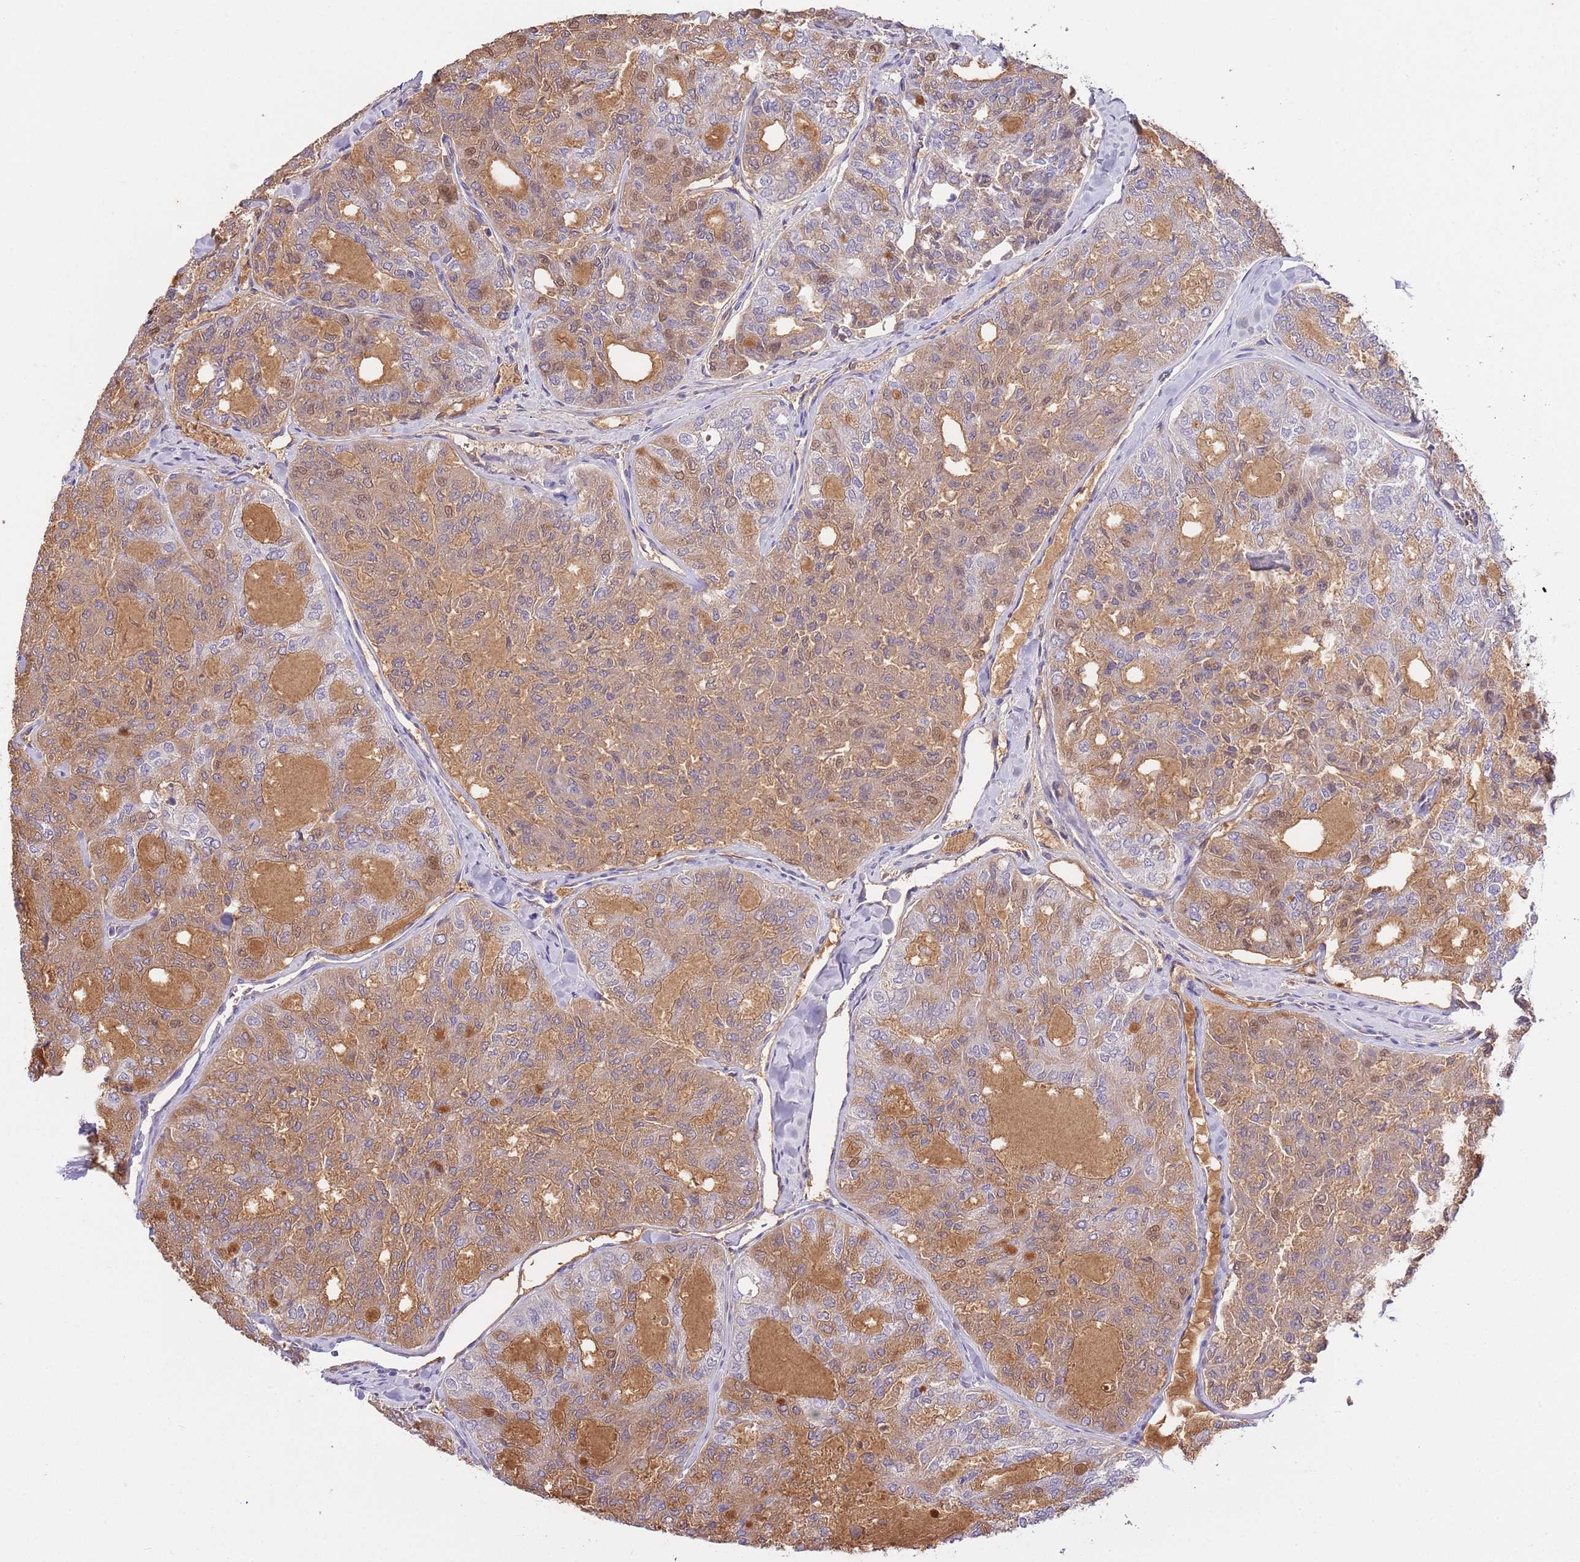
{"staining": {"intensity": "moderate", "quantity": "25%-75%", "location": "cytoplasmic/membranous,nuclear"}, "tissue": "thyroid cancer", "cell_type": "Tumor cells", "image_type": "cancer", "snomed": [{"axis": "morphology", "description": "Follicular adenoma carcinoma, NOS"}, {"axis": "topography", "description": "Thyroid gland"}], "caption": "DAB immunohistochemical staining of human thyroid cancer reveals moderate cytoplasmic/membranous and nuclear protein expression in approximately 25%-75% of tumor cells. The staining was performed using DAB (3,3'-diaminobenzidine) to visualize the protein expression in brown, while the nuclei were stained in blue with hematoxylin (Magnification: 20x).", "gene": "CFAP73", "patient": {"sex": "male", "age": 75}}